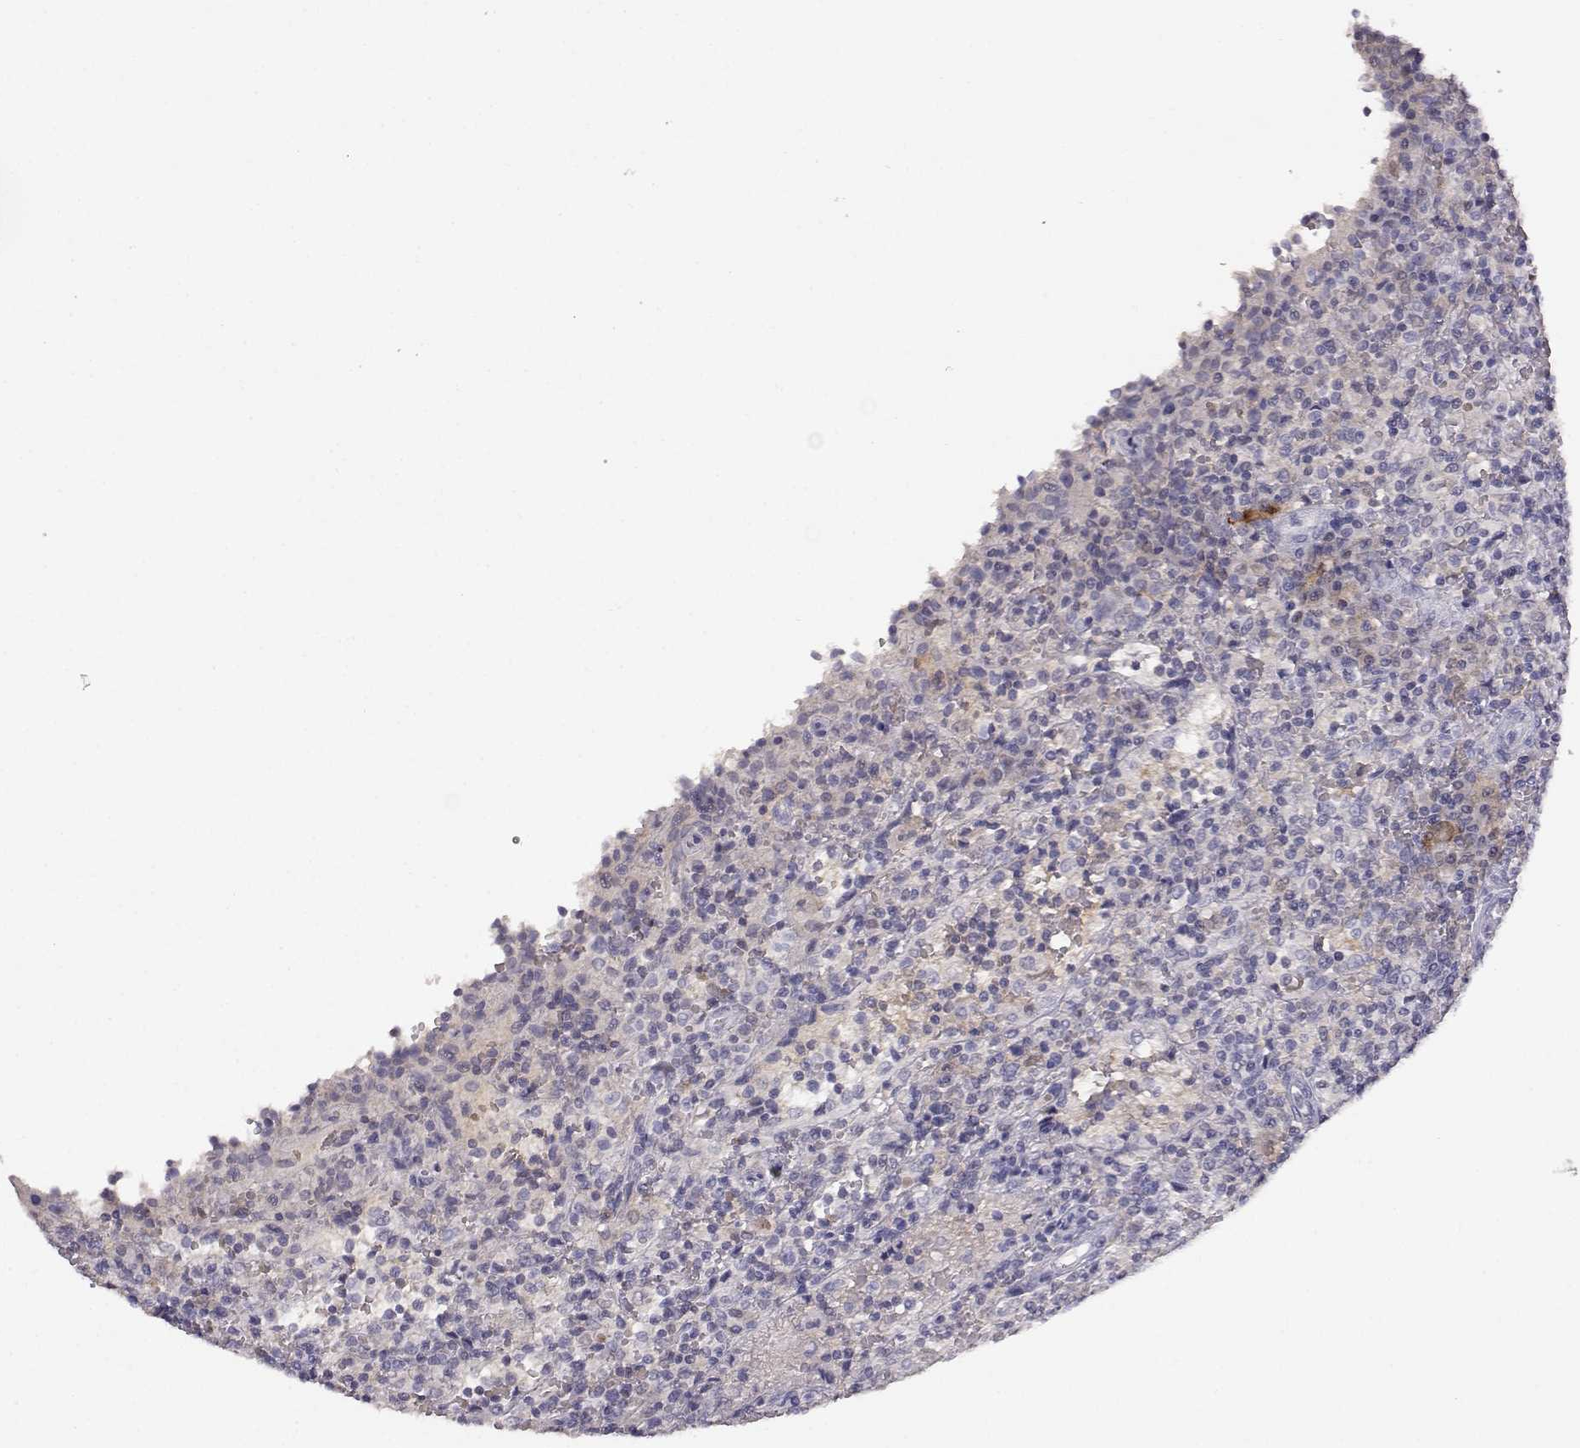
{"staining": {"intensity": "negative", "quantity": "none", "location": "none"}, "tissue": "lymphoma", "cell_type": "Tumor cells", "image_type": "cancer", "snomed": [{"axis": "morphology", "description": "Malignant lymphoma, non-Hodgkin's type, Low grade"}, {"axis": "topography", "description": "Spleen"}], "caption": "Histopathology image shows no significant protein positivity in tumor cells of malignant lymphoma, non-Hodgkin's type (low-grade). (Stains: DAB immunohistochemistry (IHC) with hematoxylin counter stain, Microscopy: brightfield microscopy at high magnification).", "gene": "AKR1B1", "patient": {"sex": "male", "age": 62}}